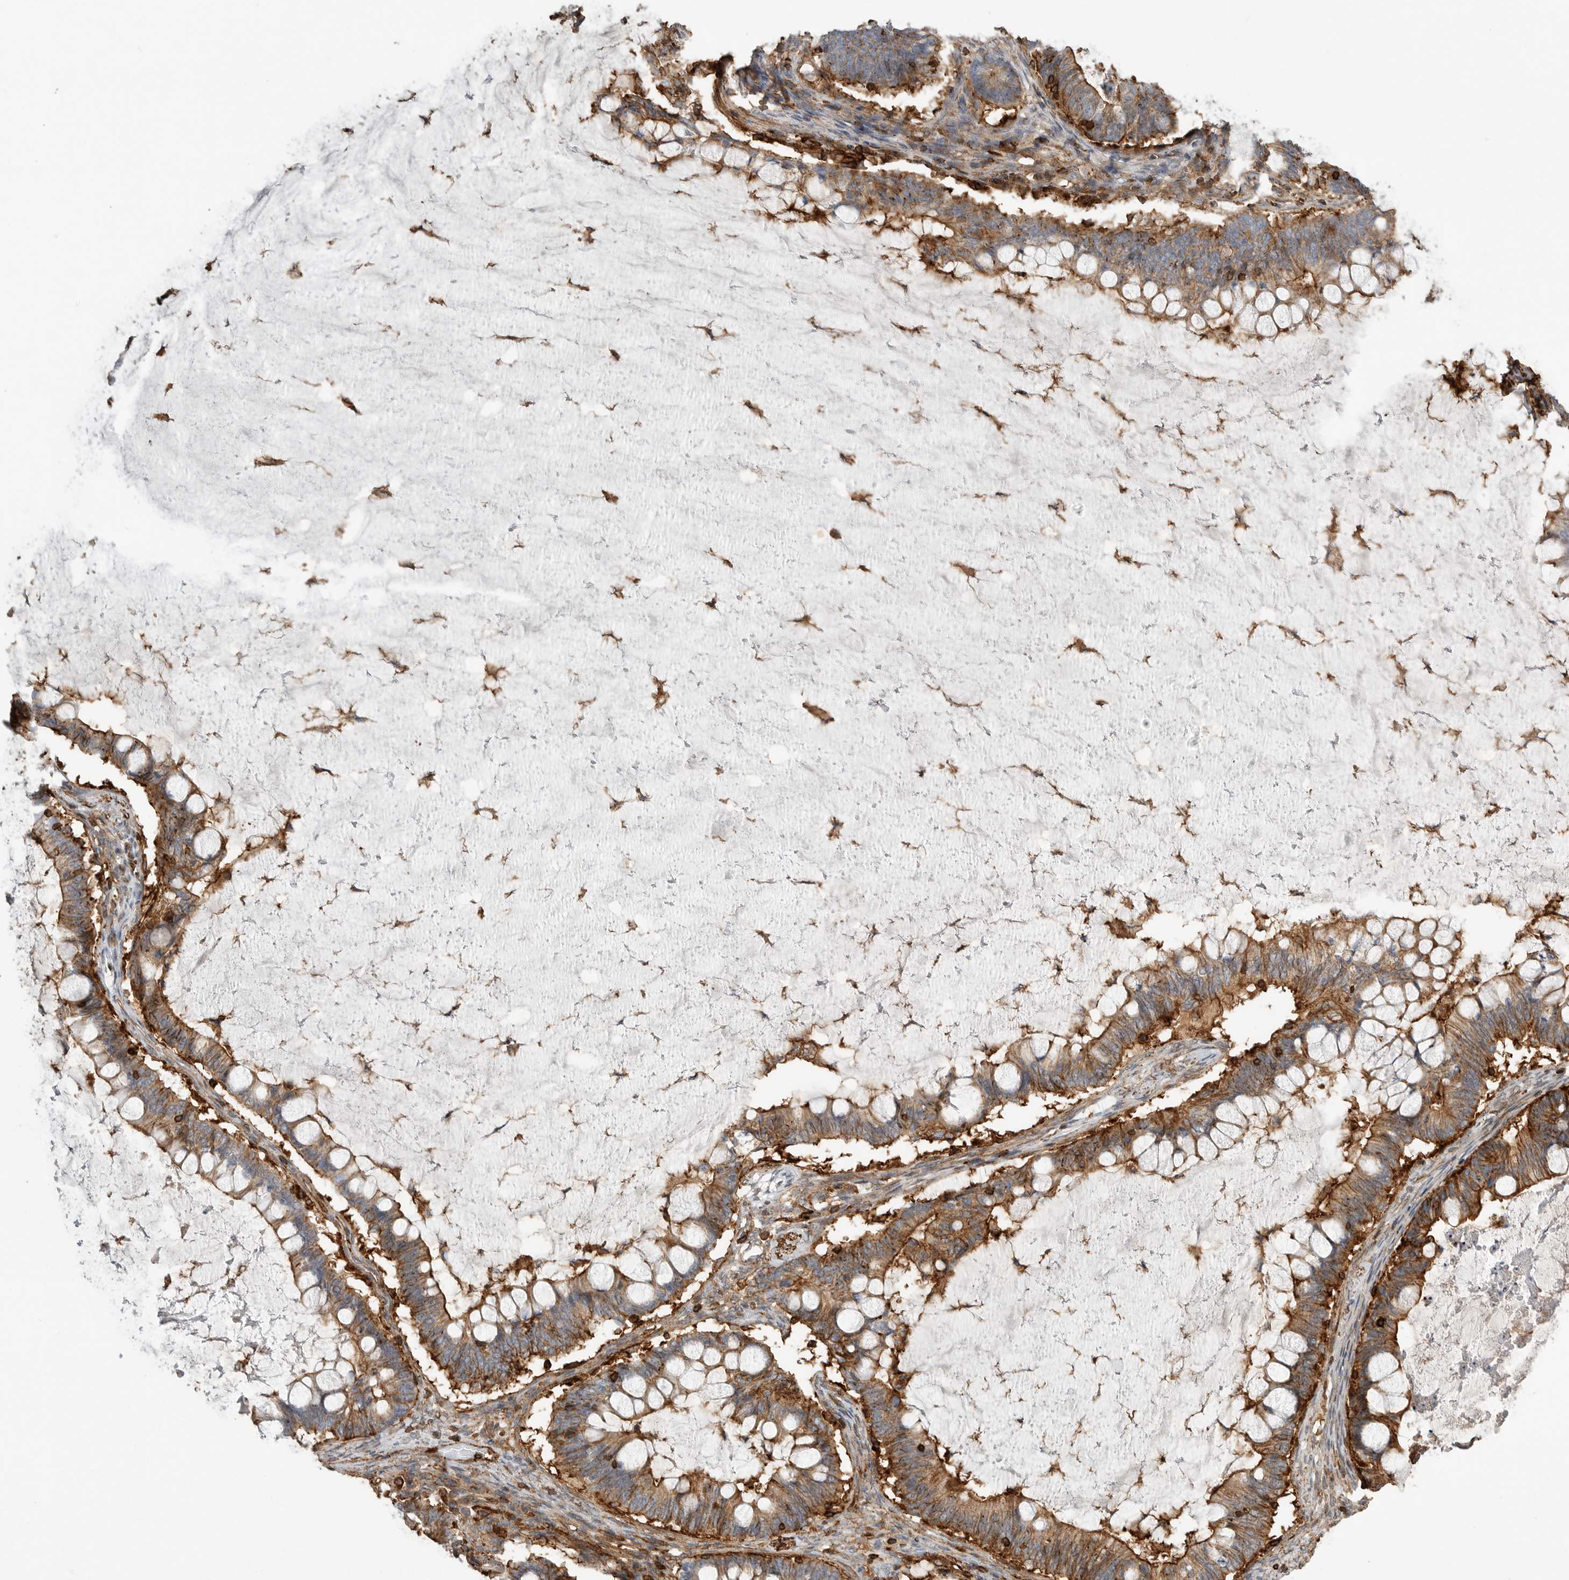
{"staining": {"intensity": "strong", "quantity": ">75%", "location": "cytoplasmic/membranous"}, "tissue": "ovarian cancer", "cell_type": "Tumor cells", "image_type": "cancer", "snomed": [{"axis": "morphology", "description": "Cystadenocarcinoma, mucinous, NOS"}, {"axis": "topography", "description": "Ovary"}], "caption": "Tumor cells exhibit high levels of strong cytoplasmic/membranous staining in about >75% of cells in ovarian cancer.", "gene": "GPER1", "patient": {"sex": "female", "age": 61}}